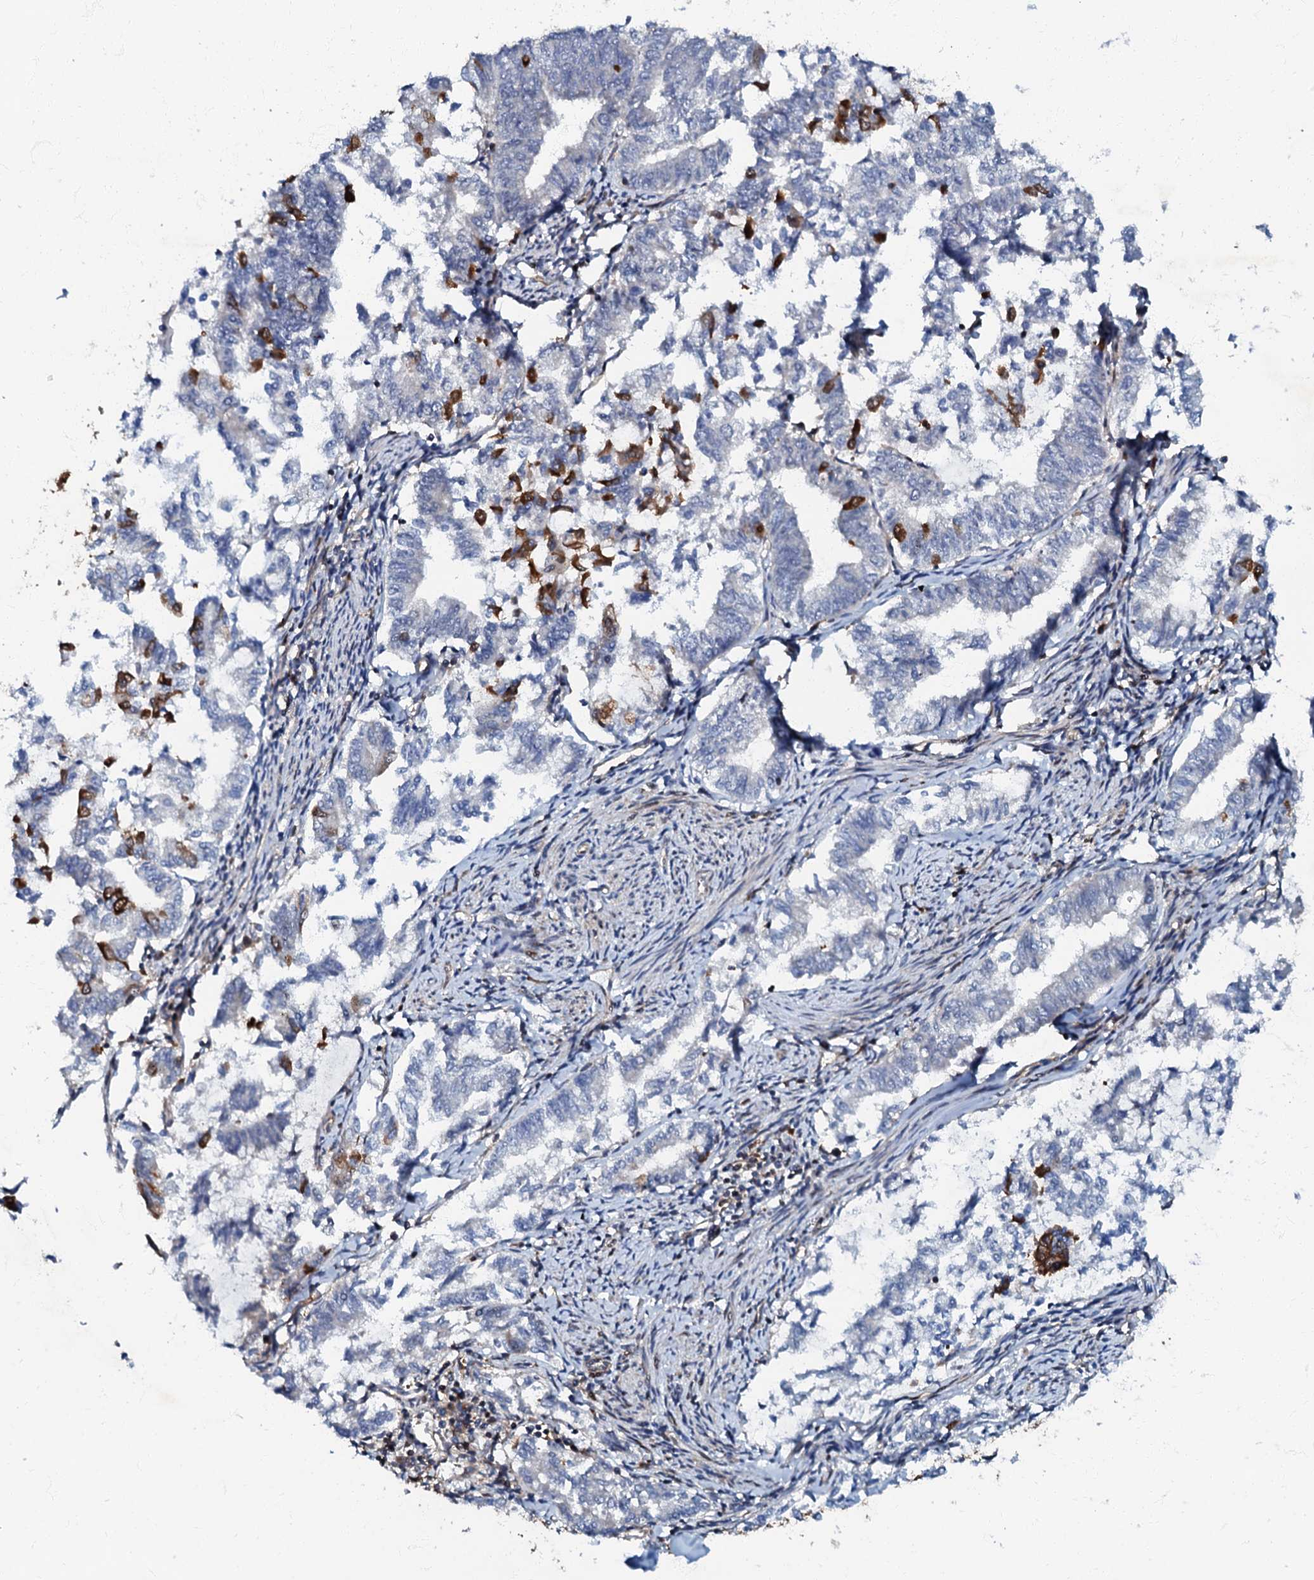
{"staining": {"intensity": "strong", "quantity": "<25%", "location": "cytoplasmic/membranous"}, "tissue": "endometrial cancer", "cell_type": "Tumor cells", "image_type": "cancer", "snomed": [{"axis": "morphology", "description": "Adenocarcinoma, NOS"}, {"axis": "topography", "description": "Endometrium"}], "caption": "This is a micrograph of immunohistochemistry staining of endometrial adenocarcinoma, which shows strong positivity in the cytoplasmic/membranous of tumor cells.", "gene": "OSBP", "patient": {"sex": "female", "age": 79}}